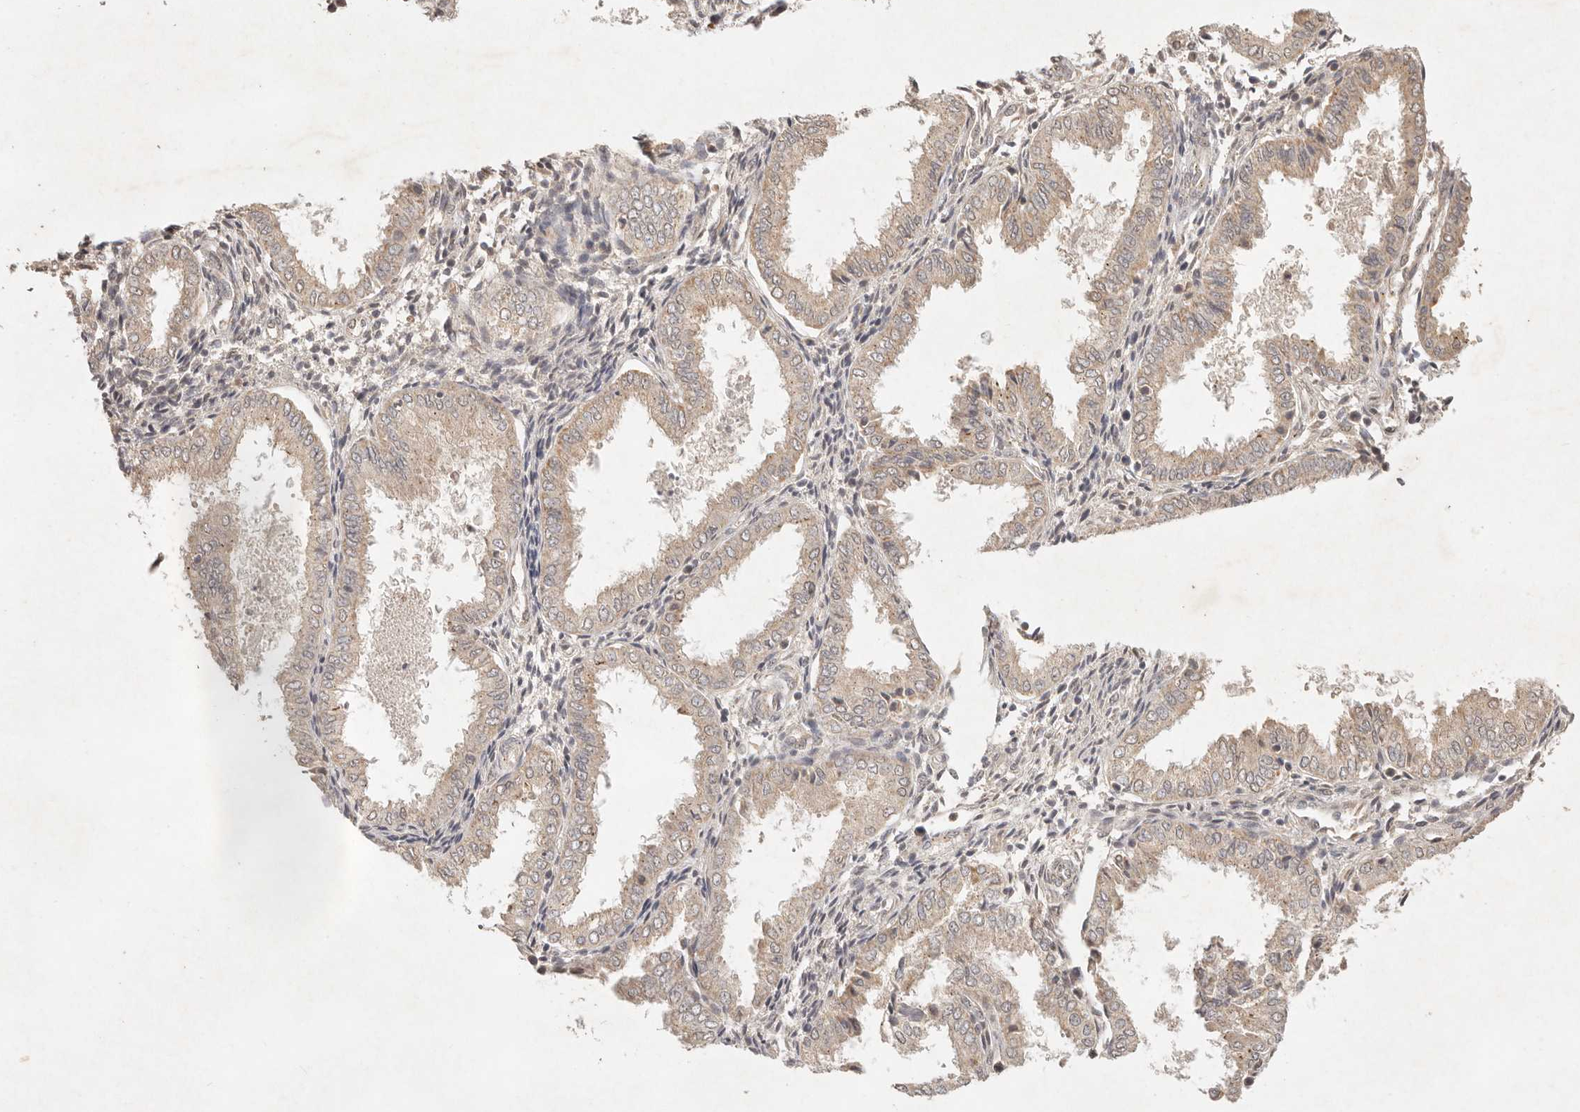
{"staining": {"intensity": "weak", "quantity": "<25%", "location": "cytoplasmic/membranous"}, "tissue": "endometrium", "cell_type": "Cells in endometrial stroma", "image_type": "normal", "snomed": [{"axis": "morphology", "description": "Normal tissue, NOS"}, {"axis": "topography", "description": "Endometrium"}], "caption": "Immunohistochemistry (IHC) photomicrograph of unremarkable endometrium stained for a protein (brown), which shows no expression in cells in endometrial stroma.", "gene": "LMO4", "patient": {"sex": "female", "age": 33}}